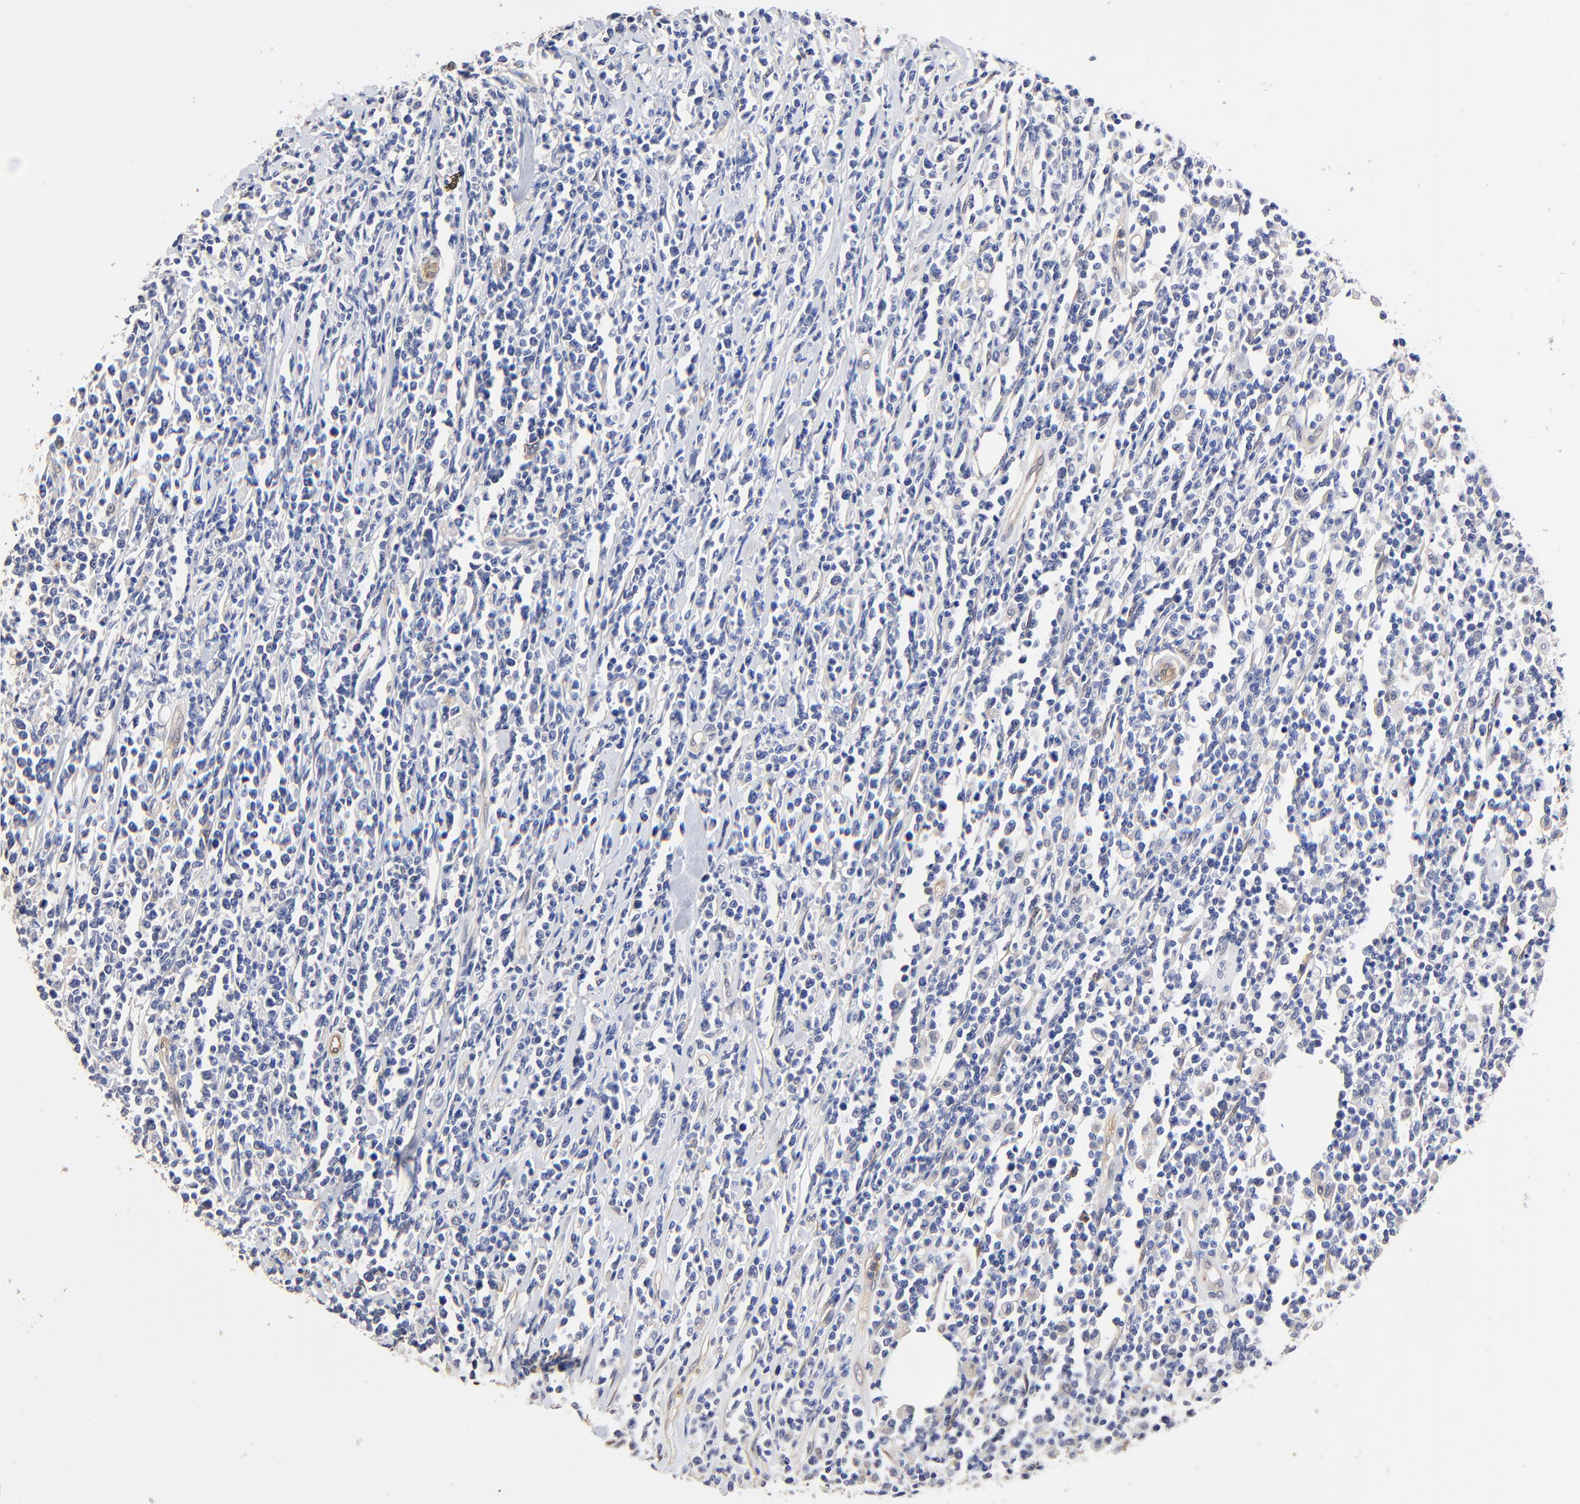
{"staining": {"intensity": "negative", "quantity": "none", "location": "none"}, "tissue": "lymphoma", "cell_type": "Tumor cells", "image_type": "cancer", "snomed": [{"axis": "morphology", "description": "Malignant lymphoma, non-Hodgkin's type, High grade"}, {"axis": "topography", "description": "Colon"}], "caption": "The histopathology image demonstrates no significant positivity in tumor cells of lymphoma. (DAB (3,3'-diaminobenzidine) IHC, high magnification).", "gene": "TAGLN2", "patient": {"sex": "male", "age": 82}}